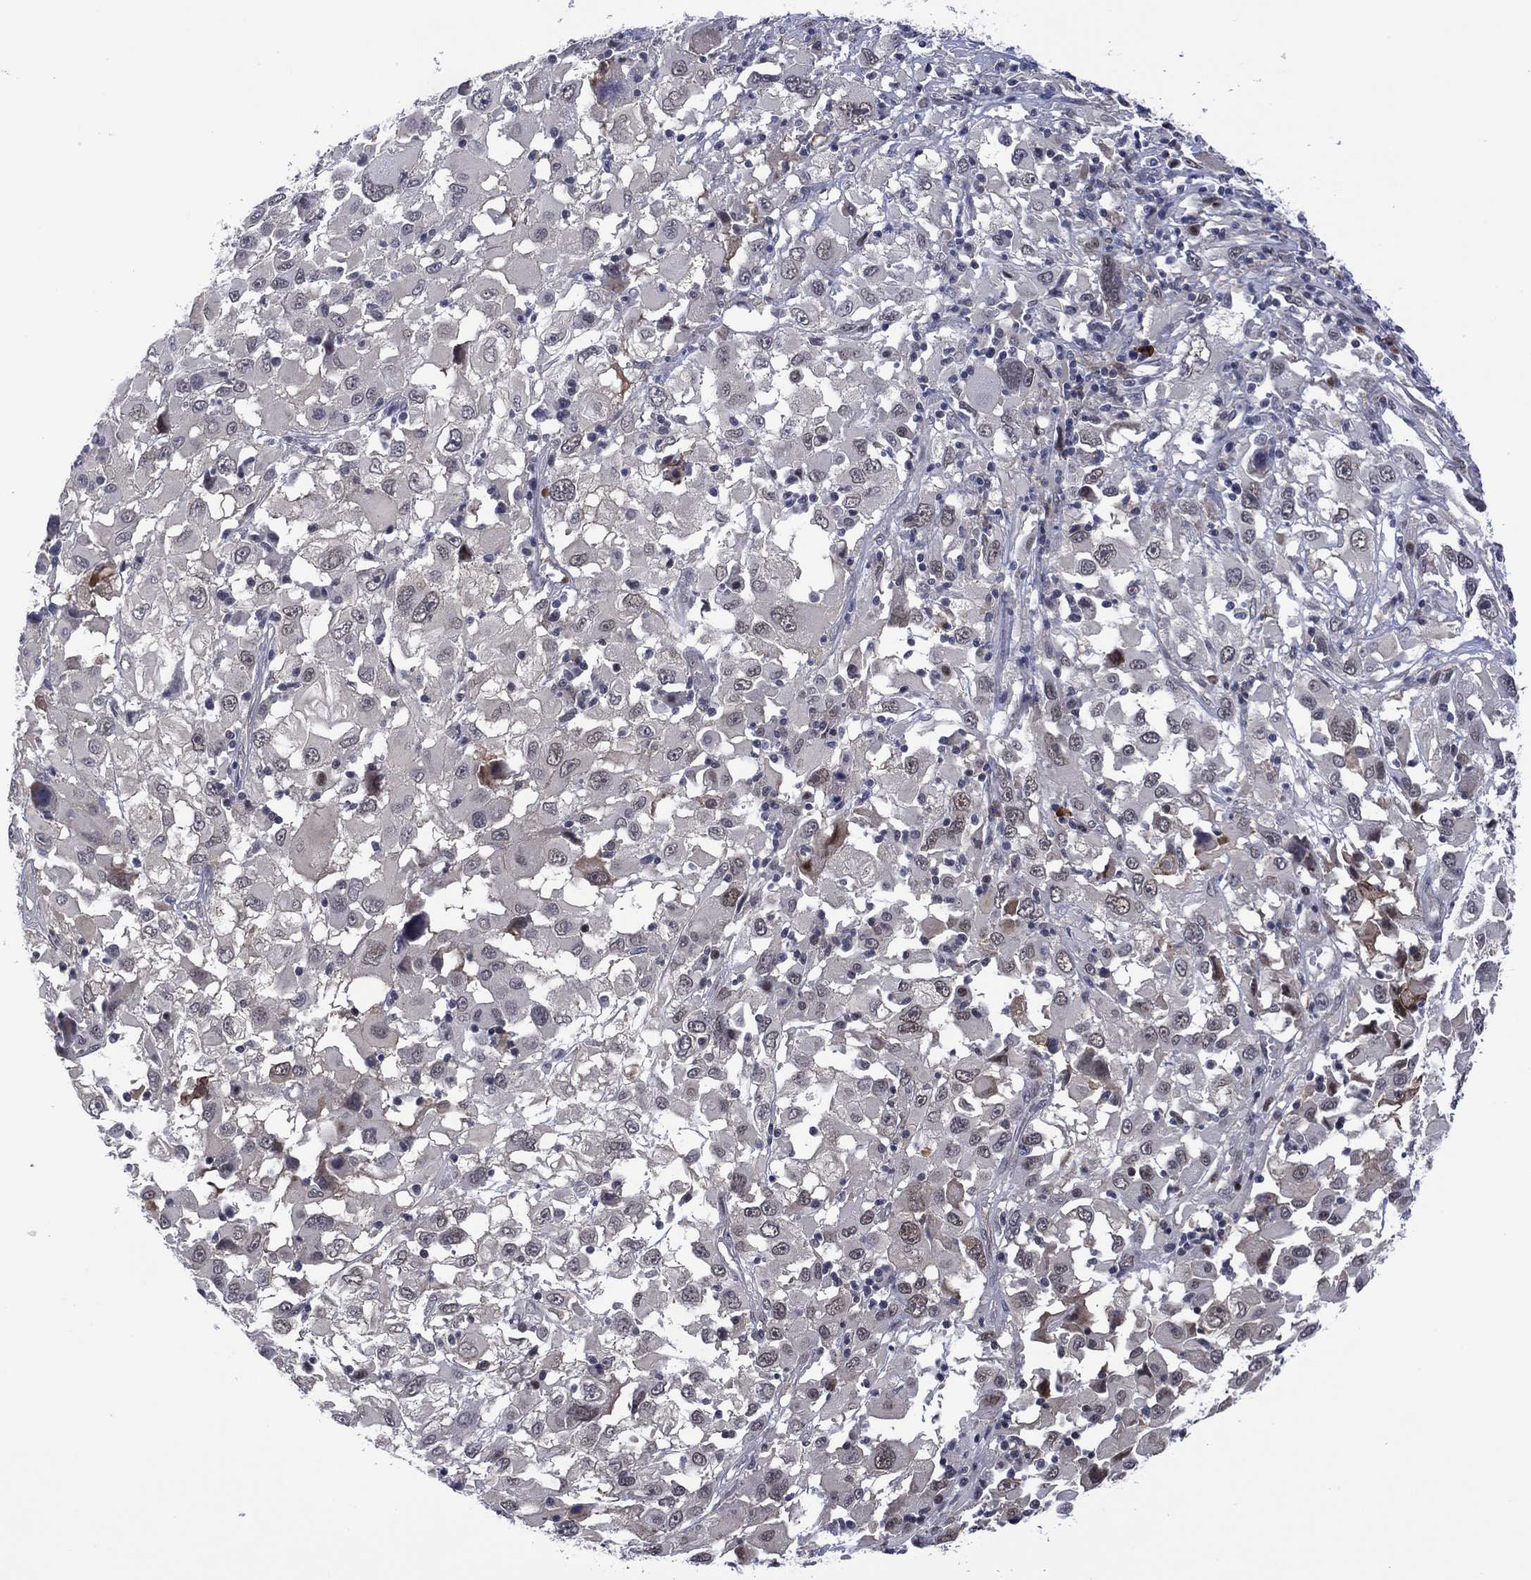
{"staining": {"intensity": "negative", "quantity": "none", "location": "none"}, "tissue": "melanoma", "cell_type": "Tumor cells", "image_type": "cancer", "snomed": [{"axis": "morphology", "description": "Malignant melanoma, Metastatic site"}, {"axis": "topography", "description": "Soft tissue"}], "caption": "This is an immunohistochemistry (IHC) photomicrograph of human melanoma. There is no positivity in tumor cells.", "gene": "DPP4", "patient": {"sex": "male", "age": 50}}